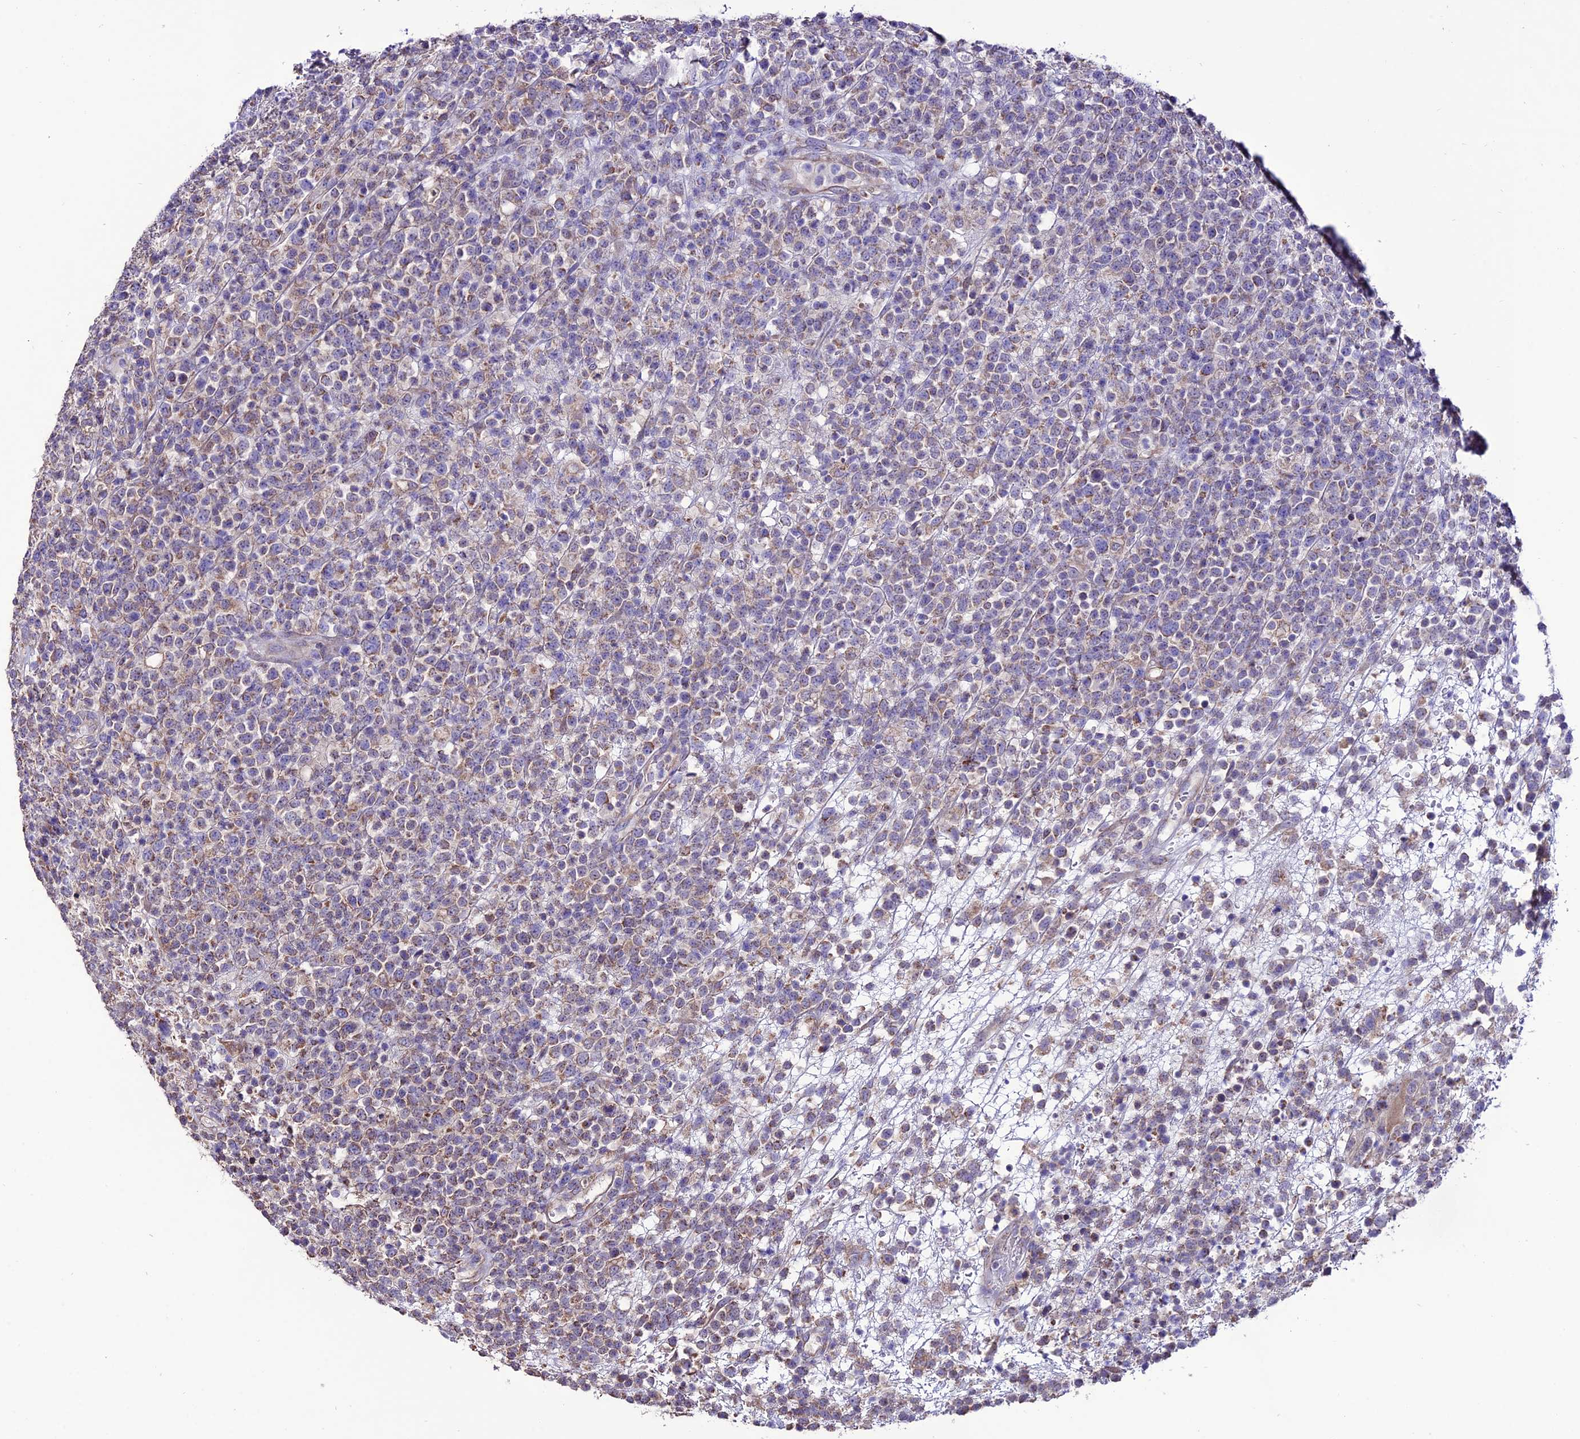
{"staining": {"intensity": "weak", "quantity": "25%-75%", "location": "cytoplasmic/membranous"}, "tissue": "lymphoma", "cell_type": "Tumor cells", "image_type": "cancer", "snomed": [{"axis": "morphology", "description": "Malignant lymphoma, non-Hodgkin's type, High grade"}, {"axis": "topography", "description": "Colon"}], "caption": "IHC staining of high-grade malignant lymphoma, non-Hodgkin's type, which reveals low levels of weak cytoplasmic/membranous positivity in approximately 25%-75% of tumor cells indicating weak cytoplasmic/membranous protein positivity. The staining was performed using DAB (brown) for protein detection and nuclei were counterstained in hematoxylin (blue).", "gene": "HOGA1", "patient": {"sex": "female", "age": 53}}